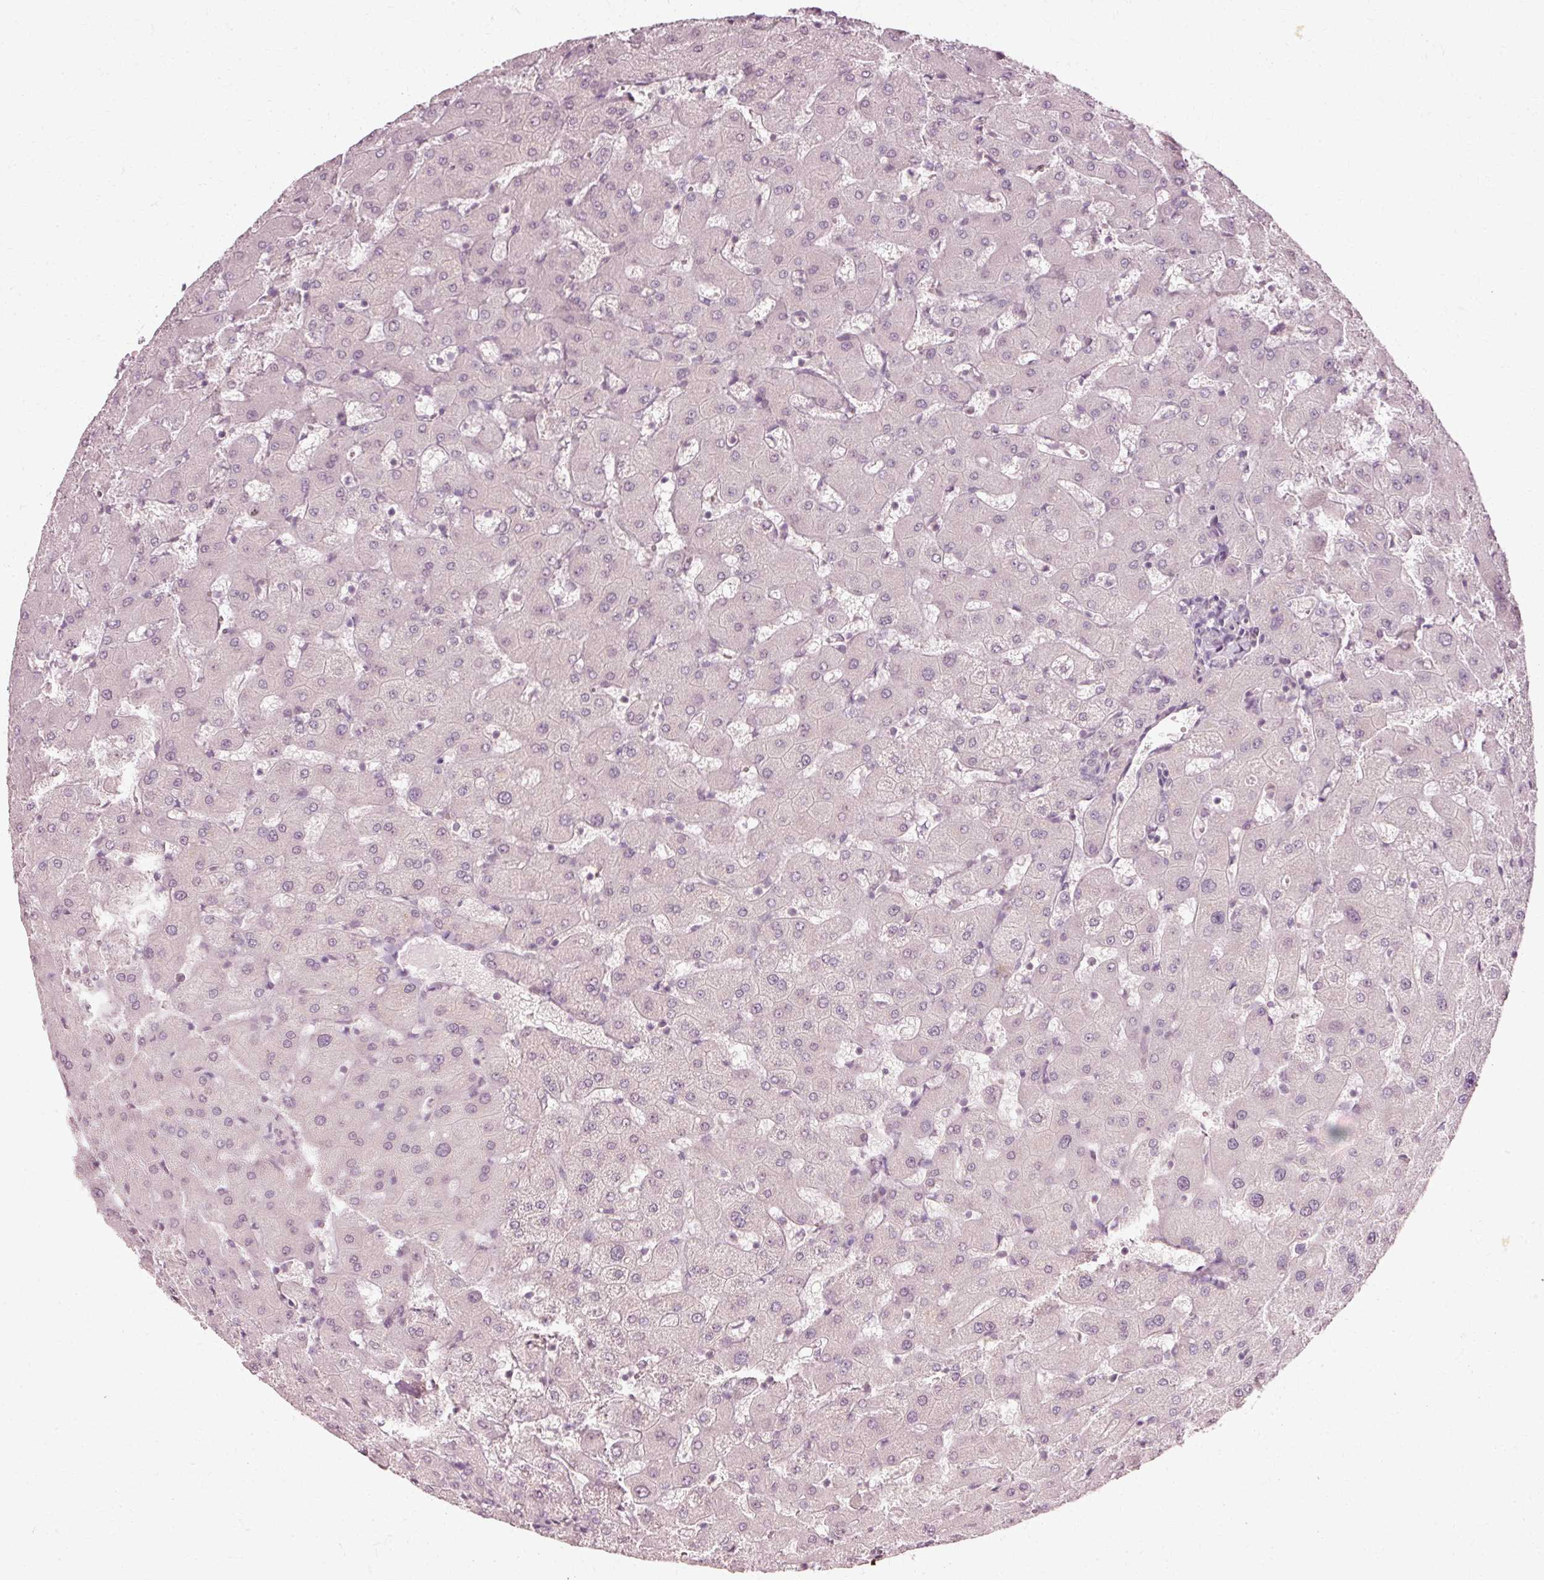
{"staining": {"intensity": "negative", "quantity": "none", "location": "none"}, "tissue": "liver", "cell_type": "Cholangiocytes", "image_type": "normal", "snomed": [{"axis": "morphology", "description": "Normal tissue, NOS"}, {"axis": "topography", "description": "Liver"}], "caption": "Immunohistochemical staining of unremarkable human liver demonstrates no significant positivity in cholangiocytes.", "gene": "RGPD5", "patient": {"sex": "female", "age": 63}}